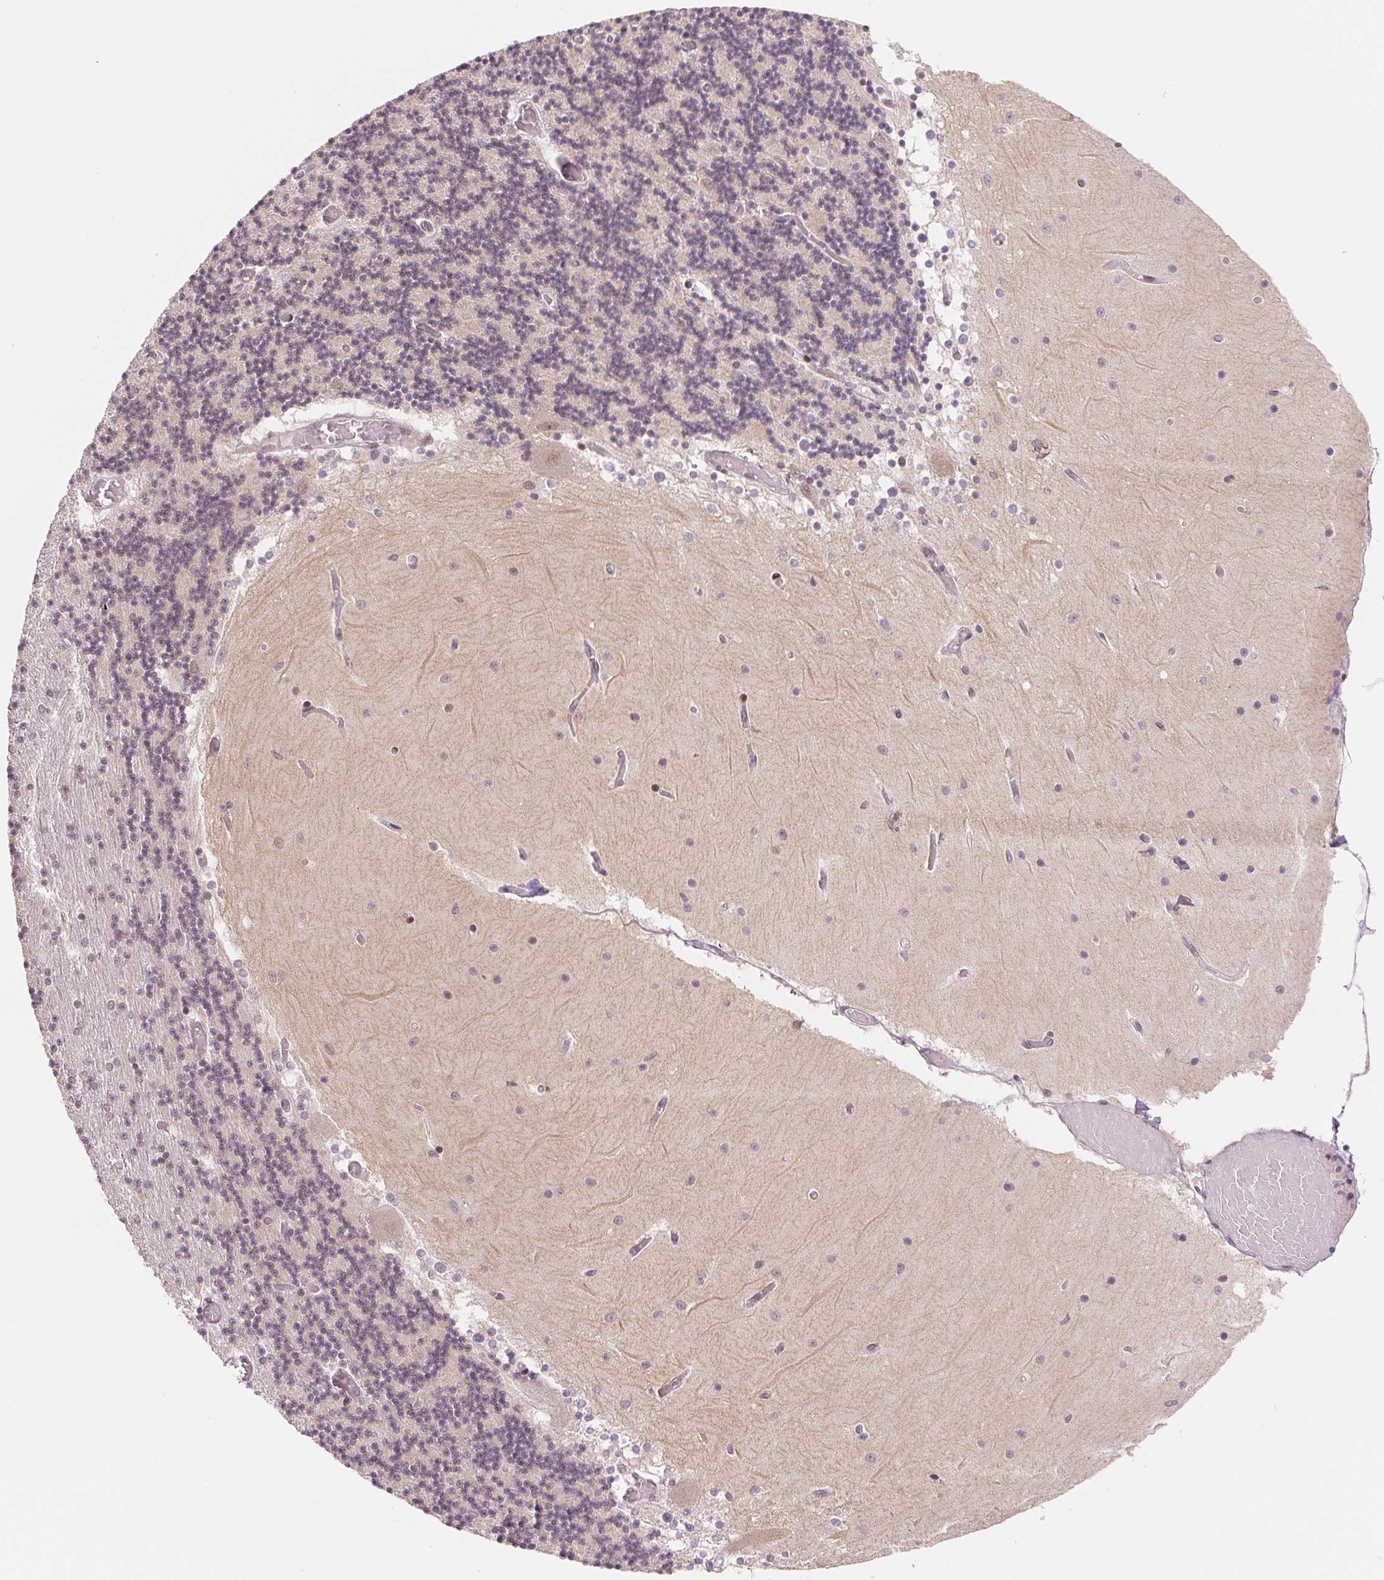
{"staining": {"intensity": "weak", "quantity": "25%-75%", "location": "nuclear"}, "tissue": "cerebellum", "cell_type": "Cells in granular layer", "image_type": "normal", "snomed": [{"axis": "morphology", "description": "Normal tissue, NOS"}, {"axis": "topography", "description": "Cerebellum"}], "caption": "High-power microscopy captured an immunohistochemistry (IHC) image of benign cerebellum, revealing weak nuclear positivity in about 25%-75% of cells in granular layer.", "gene": "DNAJB6", "patient": {"sex": "female", "age": 28}}